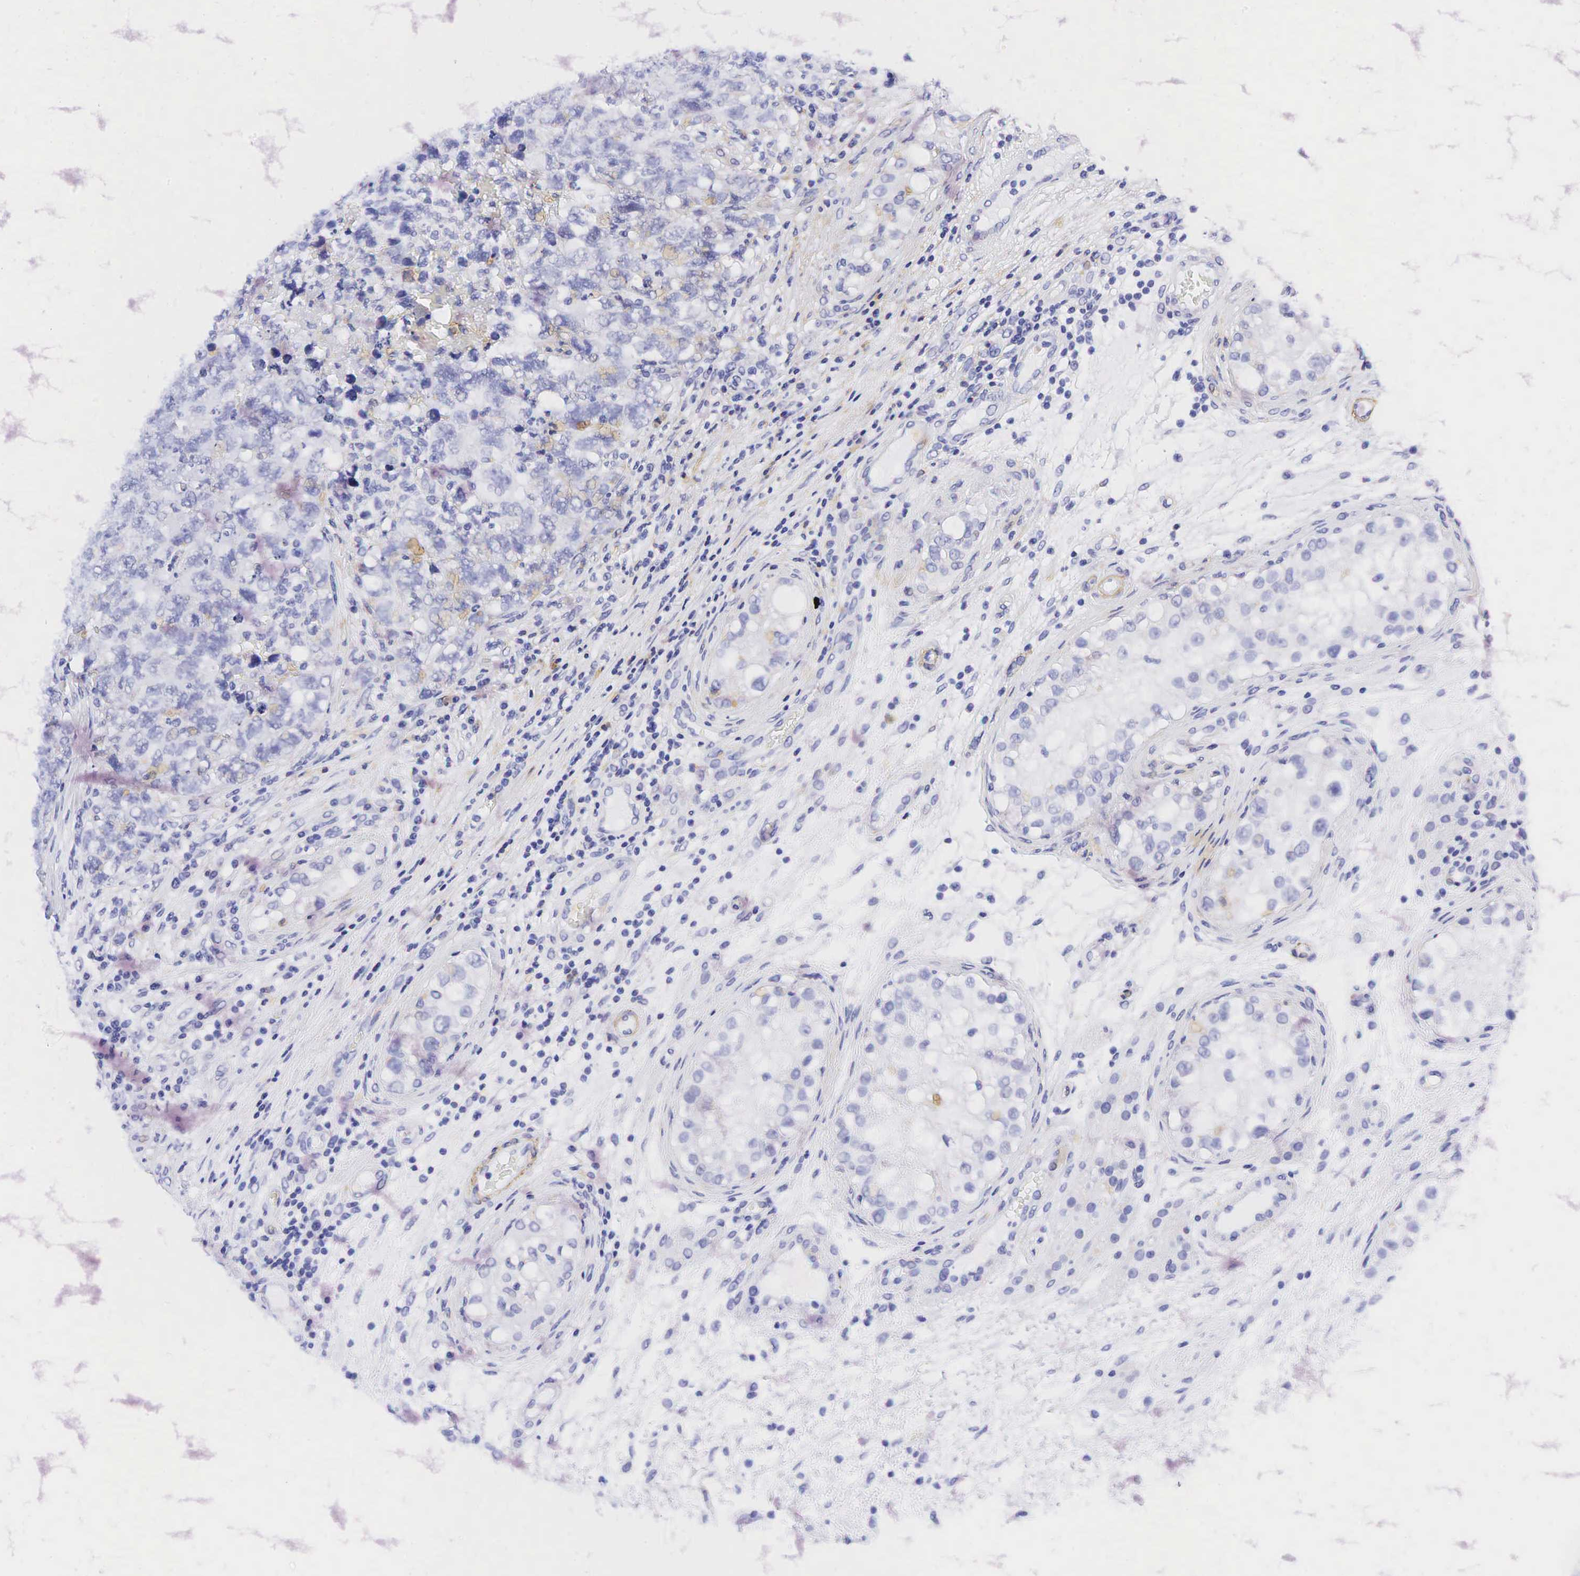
{"staining": {"intensity": "negative", "quantity": "none", "location": "none"}, "tissue": "testis cancer", "cell_type": "Tumor cells", "image_type": "cancer", "snomed": [{"axis": "morphology", "description": "Carcinoma, Embryonal, NOS"}, {"axis": "topography", "description": "Testis"}], "caption": "Tumor cells are negative for brown protein staining in testis cancer (embryonal carcinoma).", "gene": "CALD1", "patient": {"sex": "male", "age": 31}}